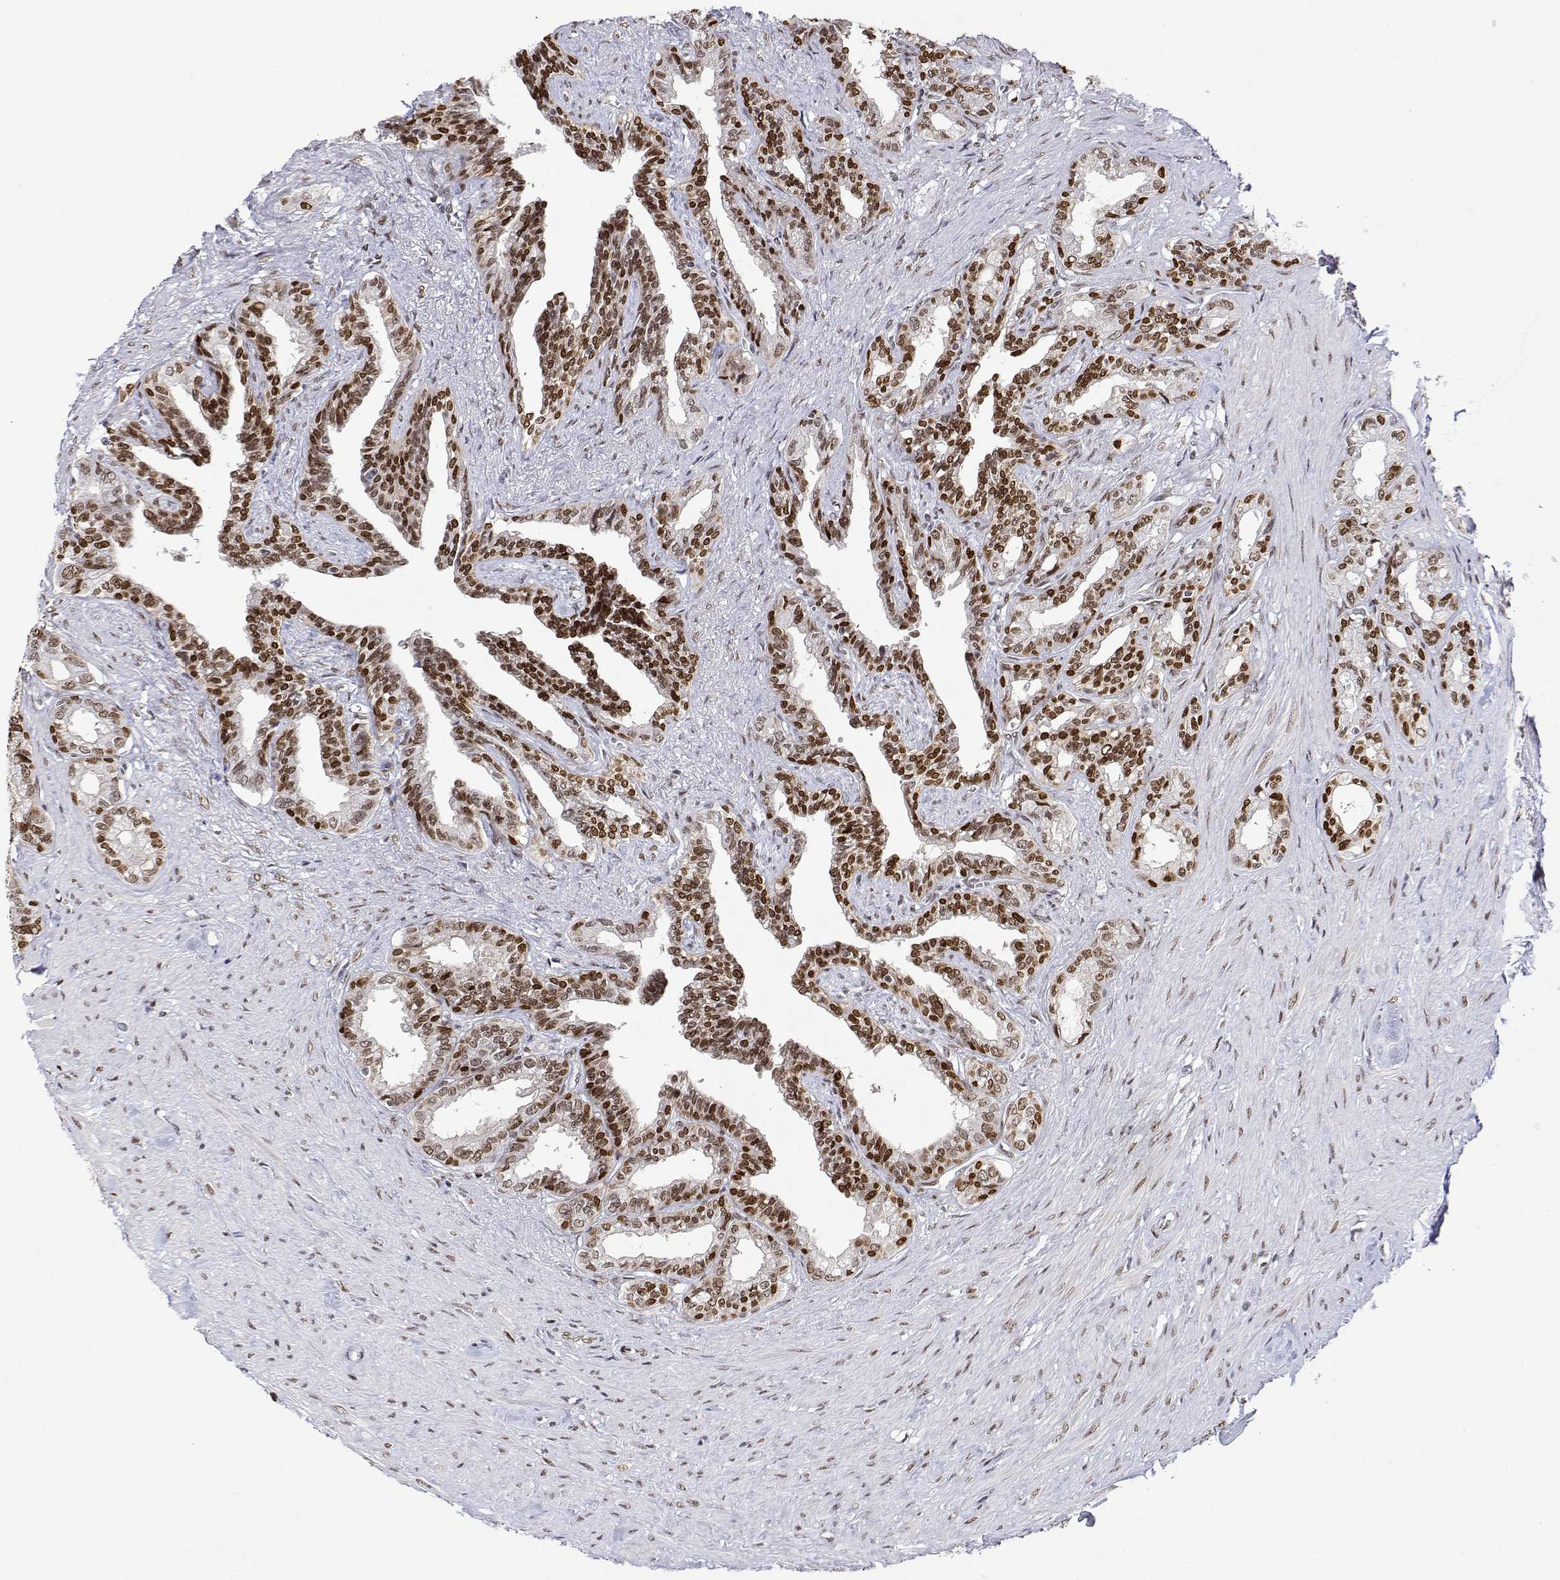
{"staining": {"intensity": "strong", "quantity": ">75%", "location": "nuclear"}, "tissue": "seminal vesicle", "cell_type": "Glandular cells", "image_type": "normal", "snomed": [{"axis": "morphology", "description": "Normal tissue, NOS"}, {"axis": "morphology", "description": "Urothelial carcinoma, NOS"}, {"axis": "topography", "description": "Urinary bladder"}, {"axis": "topography", "description": "Seminal veicle"}], "caption": "This image exhibits immunohistochemistry staining of benign human seminal vesicle, with high strong nuclear positivity in approximately >75% of glandular cells.", "gene": "XPC", "patient": {"sex": "male", "age": 76}}